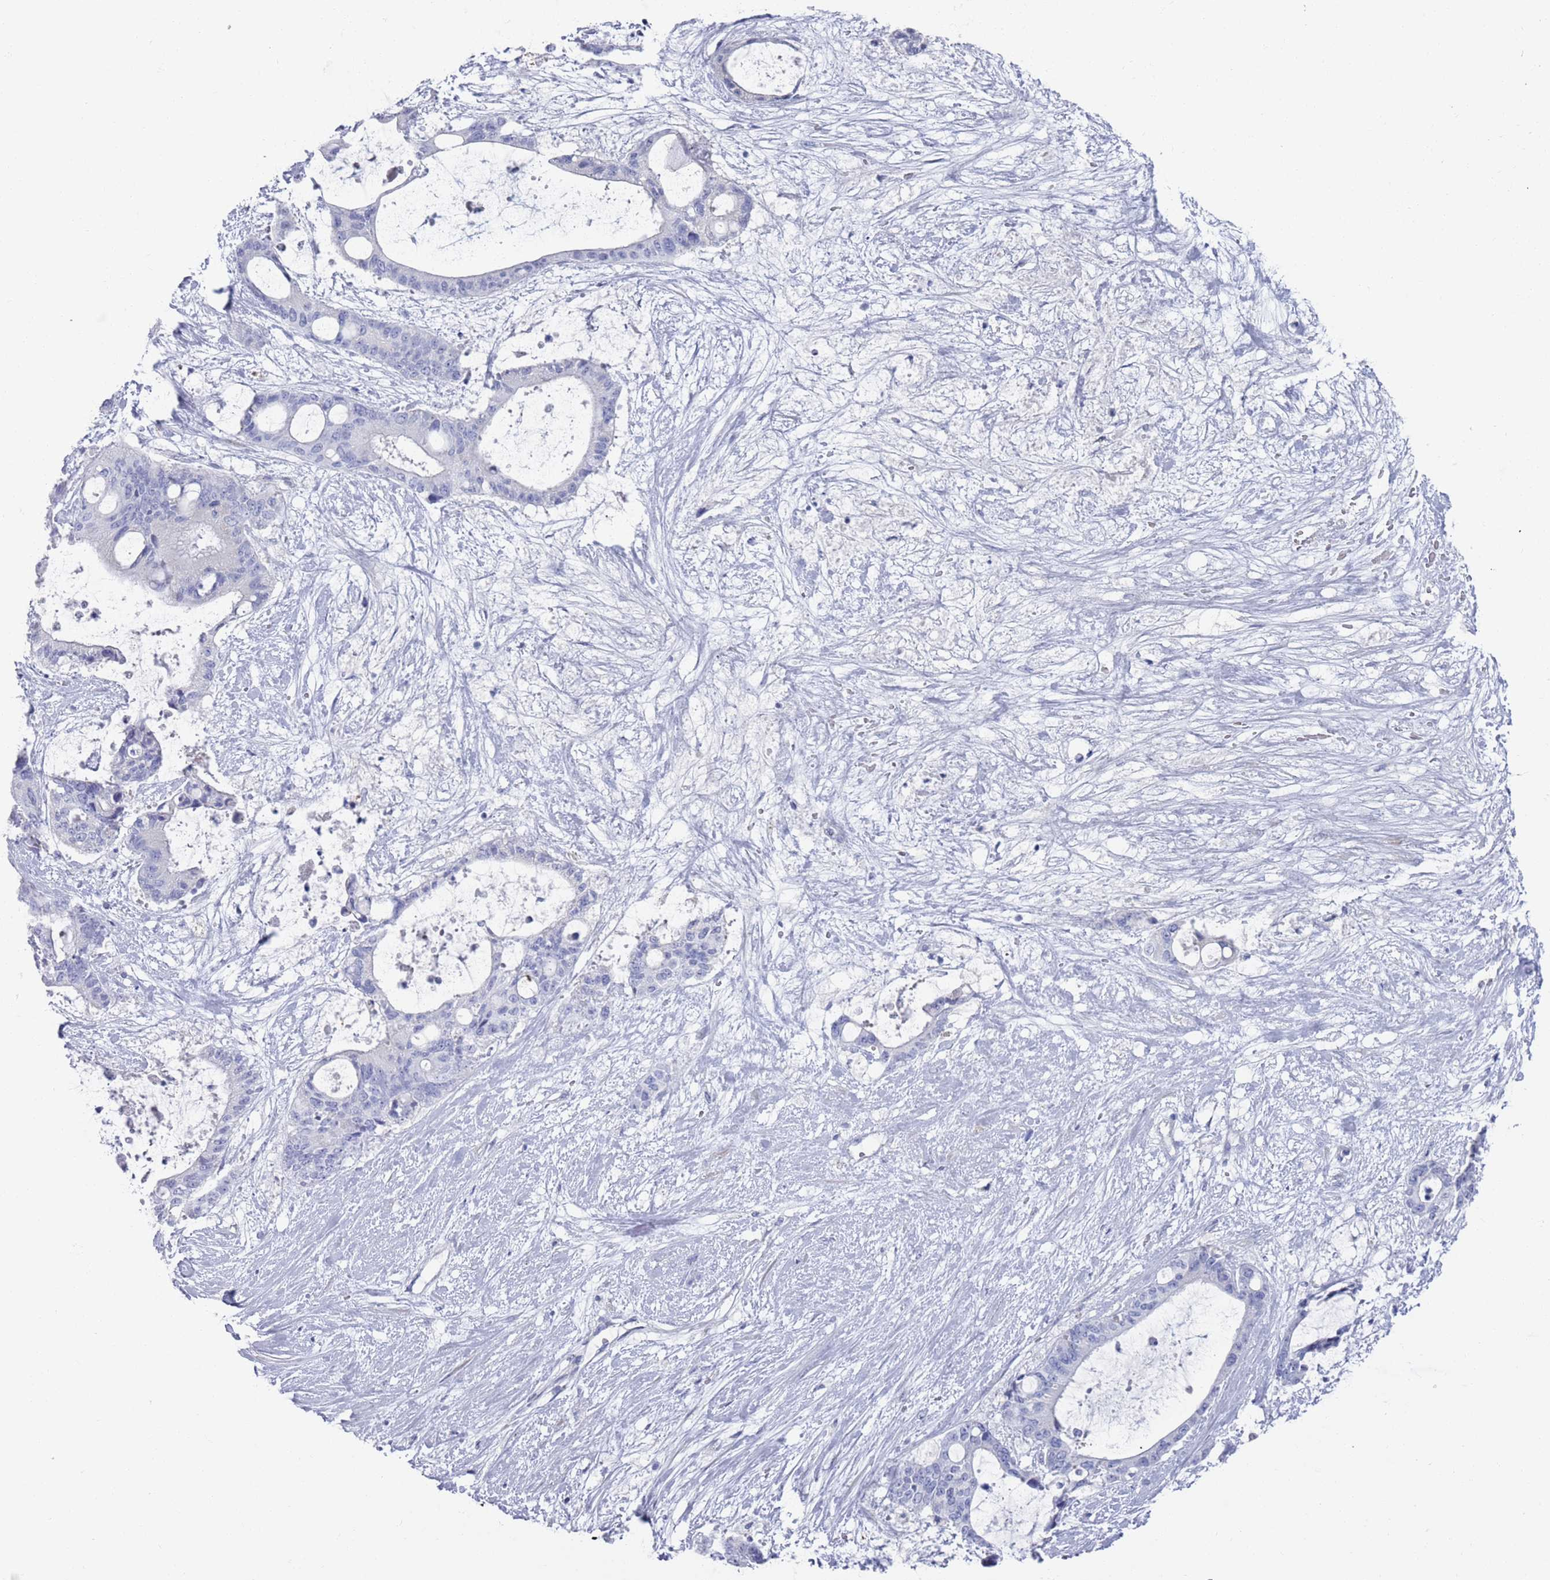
{"staining": {"intensity": "negative", "quantity": "none", "location": "none"}, "tissue": "liver cancer", "cell_type": "Tumor cells", "image_type": "cancer", "snomed": [{"axis": "morphology", "description": "Normal tissue, NOS"}, {"axis": "morphology", "description": "Cholangiocarcinoma"}, {"axis": "topography", "description": "Liver"}, {"axis": "topography", "description": "Peripheral nerve tissue"}], "caption": "Liver cancer (cholangiocarcinoma) stained for a protein using immunohistochemistry (IHC) shows no positivity tumor cells.", "gene": "MAT1A", "patient": {"sex": "female", "age": 73}}